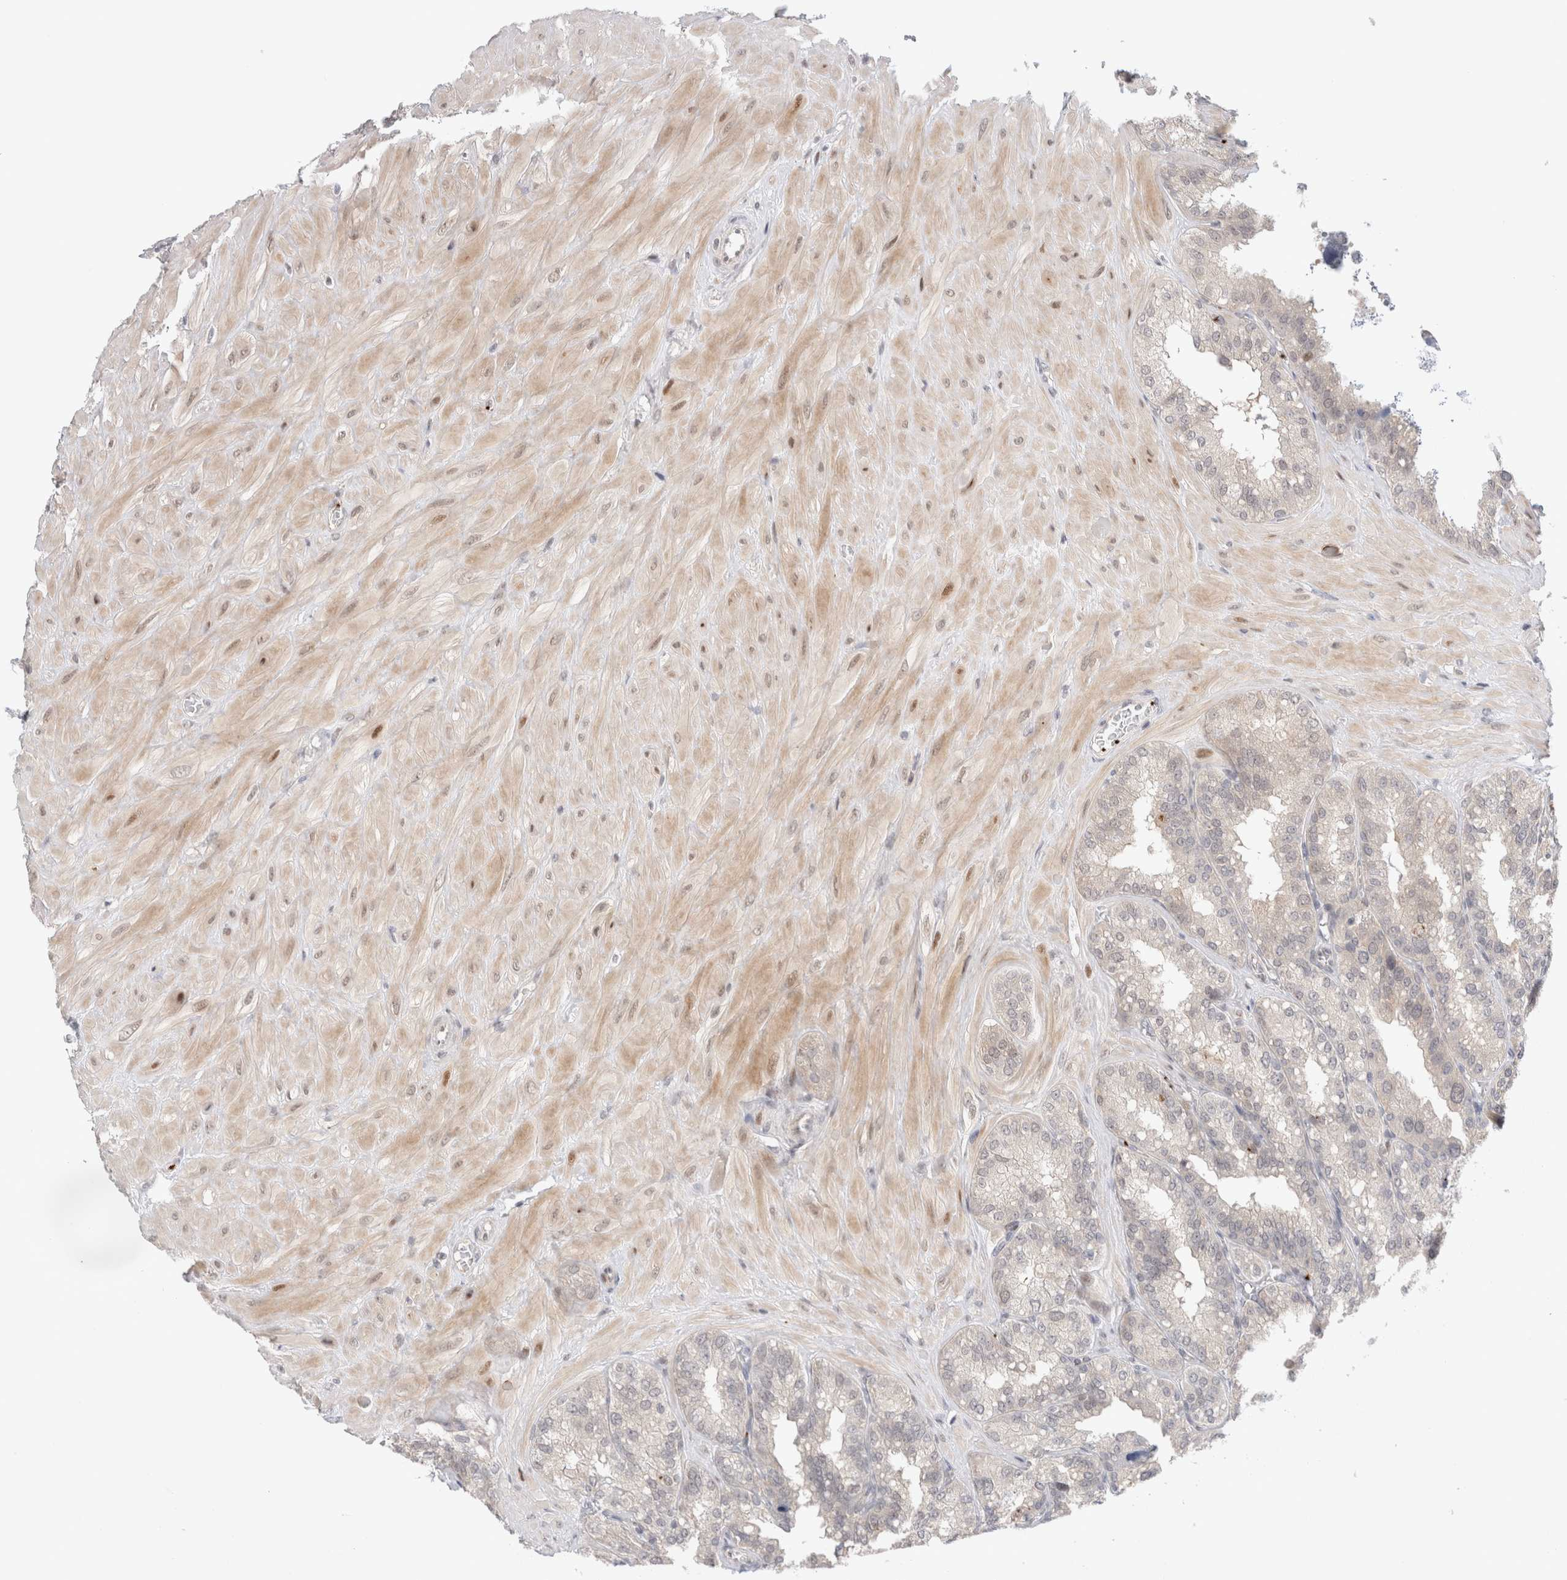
{"staining": {"intensity": "moderate", "quantity": "<25%", "location": "cytoplasmic/membranous"}, "tissue": "seminal vesicle", "cell_type": "Glandular cells", "image_type": "normal", "snomed": [{"axis": "morphology", "description": "Normal tissue, NOS"}, {"axis": "topography", "description": "Prostate"}, {"axis": "topography", "description": "Seminal veicle"}], "caption": "This histopathology image reveals immunohistochemistry (IHC) staining of unremarkable seminal vesicle, with low moderate cytoplasmic/membranous staining in approximately <25% of glandular cells.", "gene": "VPS28", "patient": {"sex": "male", "age": 51}}